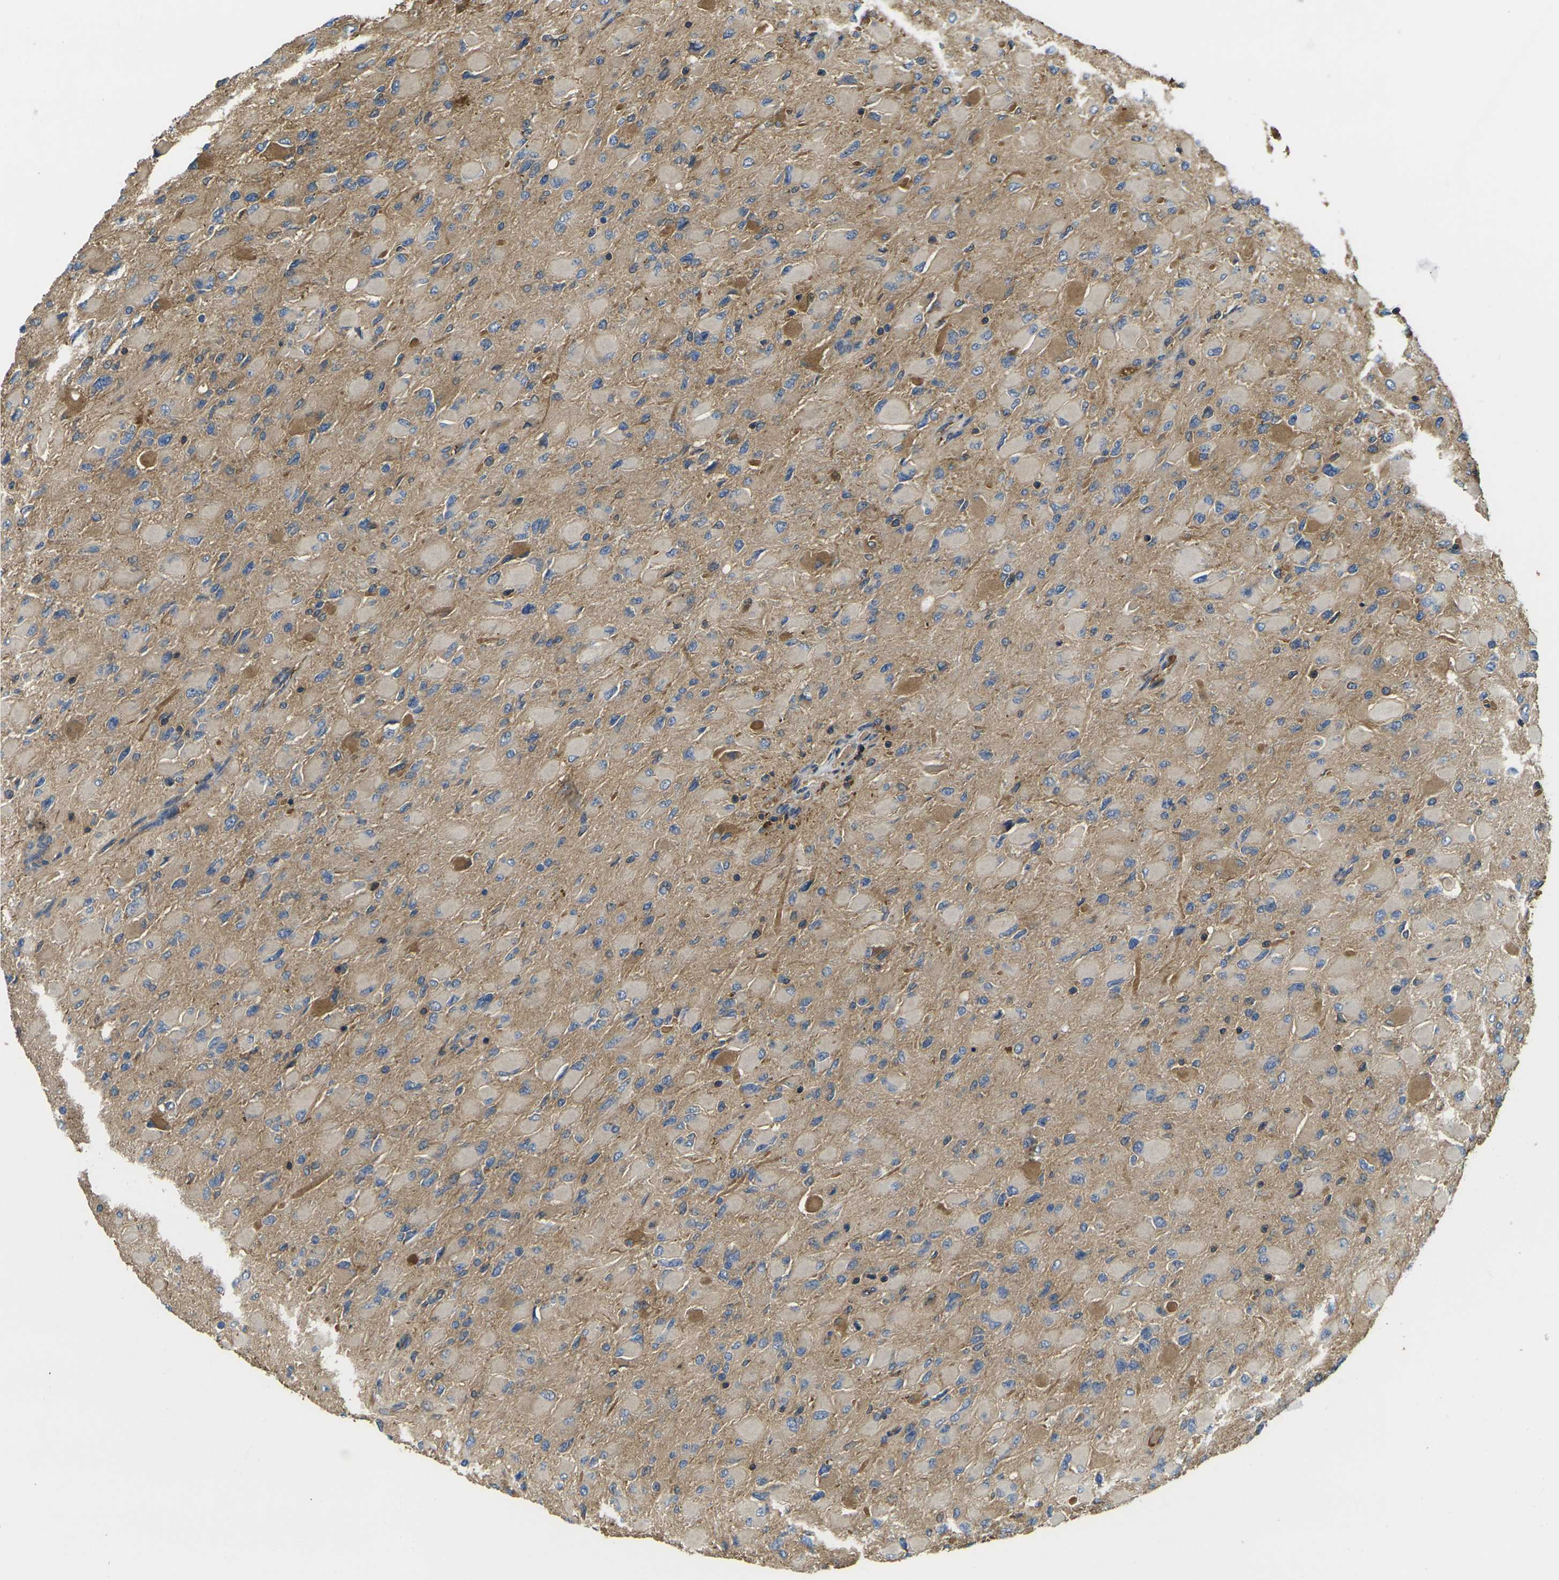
{"staining": {"intensity": "moderate", "quantity": "<25%", "location": "cytoplasmic/membranous"}, "tissue": "glioma", "cell_type": "Tumor cells", "image_type": "cancer", "snomed": [{"axis": "morphology", "description": "Glioma, malignant, High grade"}, {"axis": "topography", "description": "Cerebral cortex"}], "caption": "Malignant glioma (high-grade) was stained to show a protein in brown. There is low levels of moderate cytoplasmic/membranous staining in about <25% of tumor cells.", "gene": "HSPG2", "patient": {"sex": "female", "age": 36}}